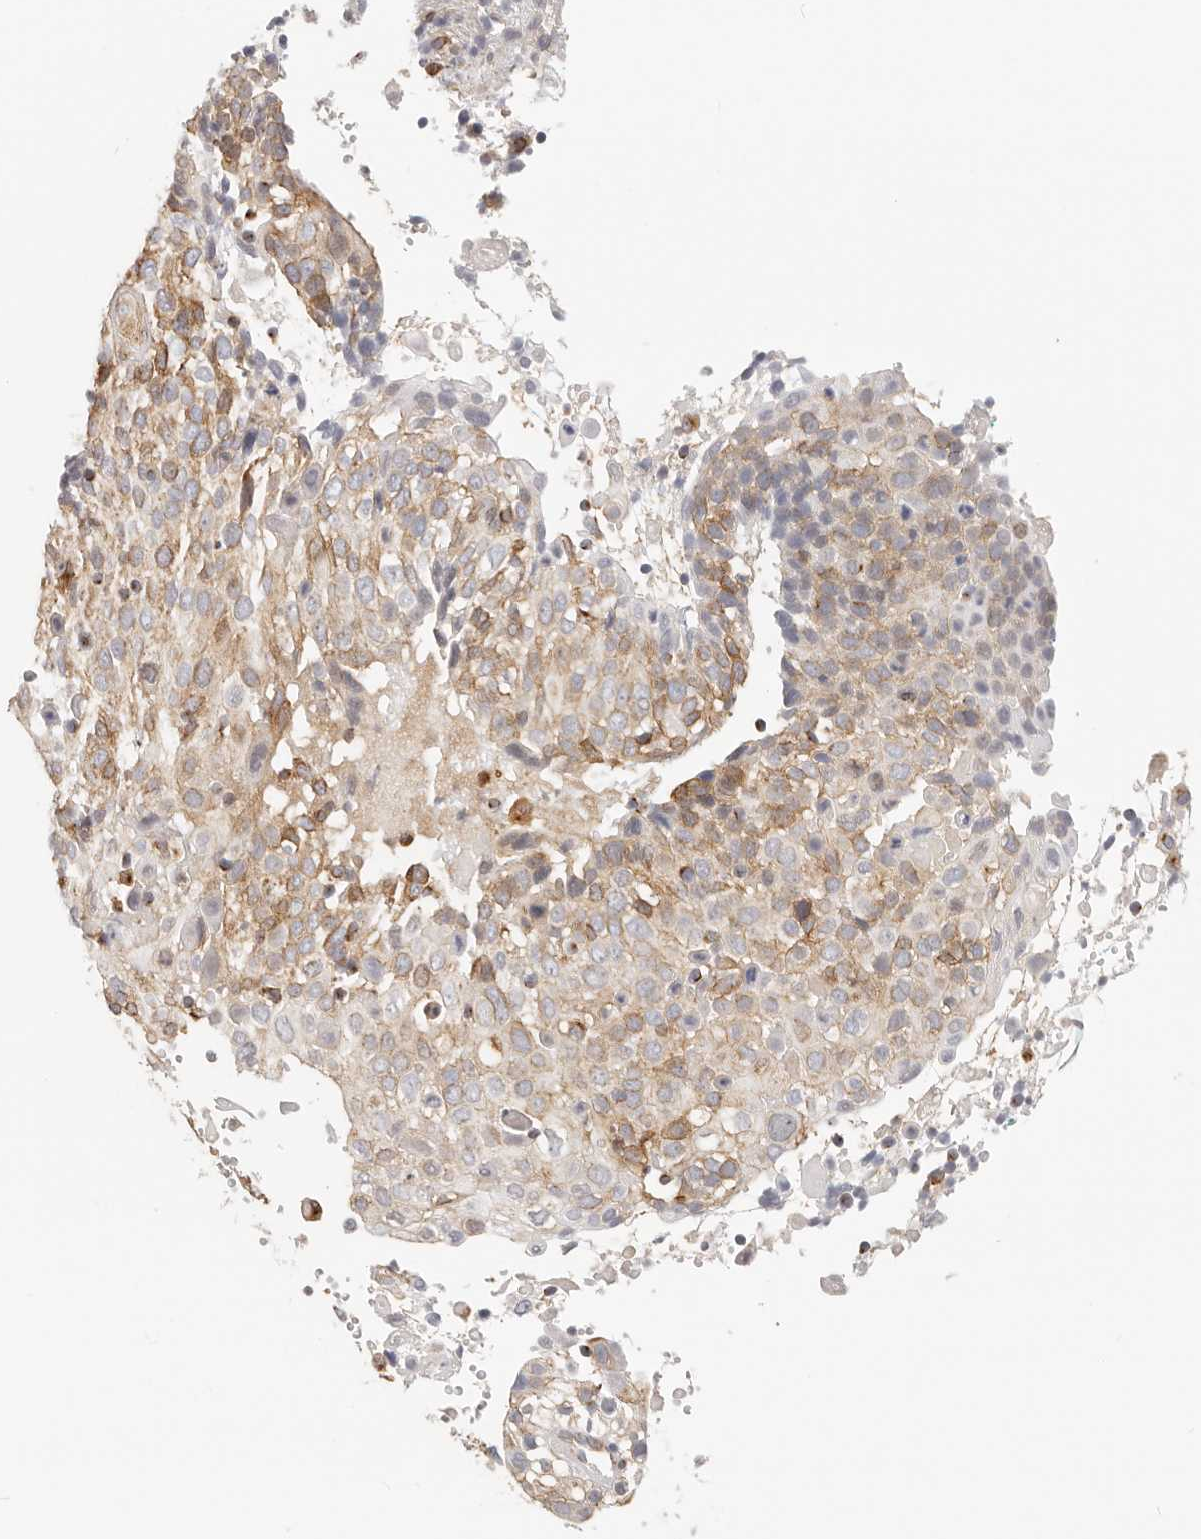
{"staining": {"intensity": "moderate", "quantity": "25%-75%", "location": "cytoplasmic/membranous"}, "tissue": "cervical cancer", "cell_type": "Tumor cells", "image_type": "cancer", "snomed": [{"axis": "morphology", "description": "Squamous cell carcinoma, NOS"}, {"axis": "topography", "description": "Cervix"}], "caption": "Immunohistochemistry of human cervical squamous cell carcinoma reveals medium levels of moderate cytoplasmic/membranous staining in about 25%-75% of tumor cells.", "gene": "DTNBP1", "patient": {"sex": "female", "age": 74}}